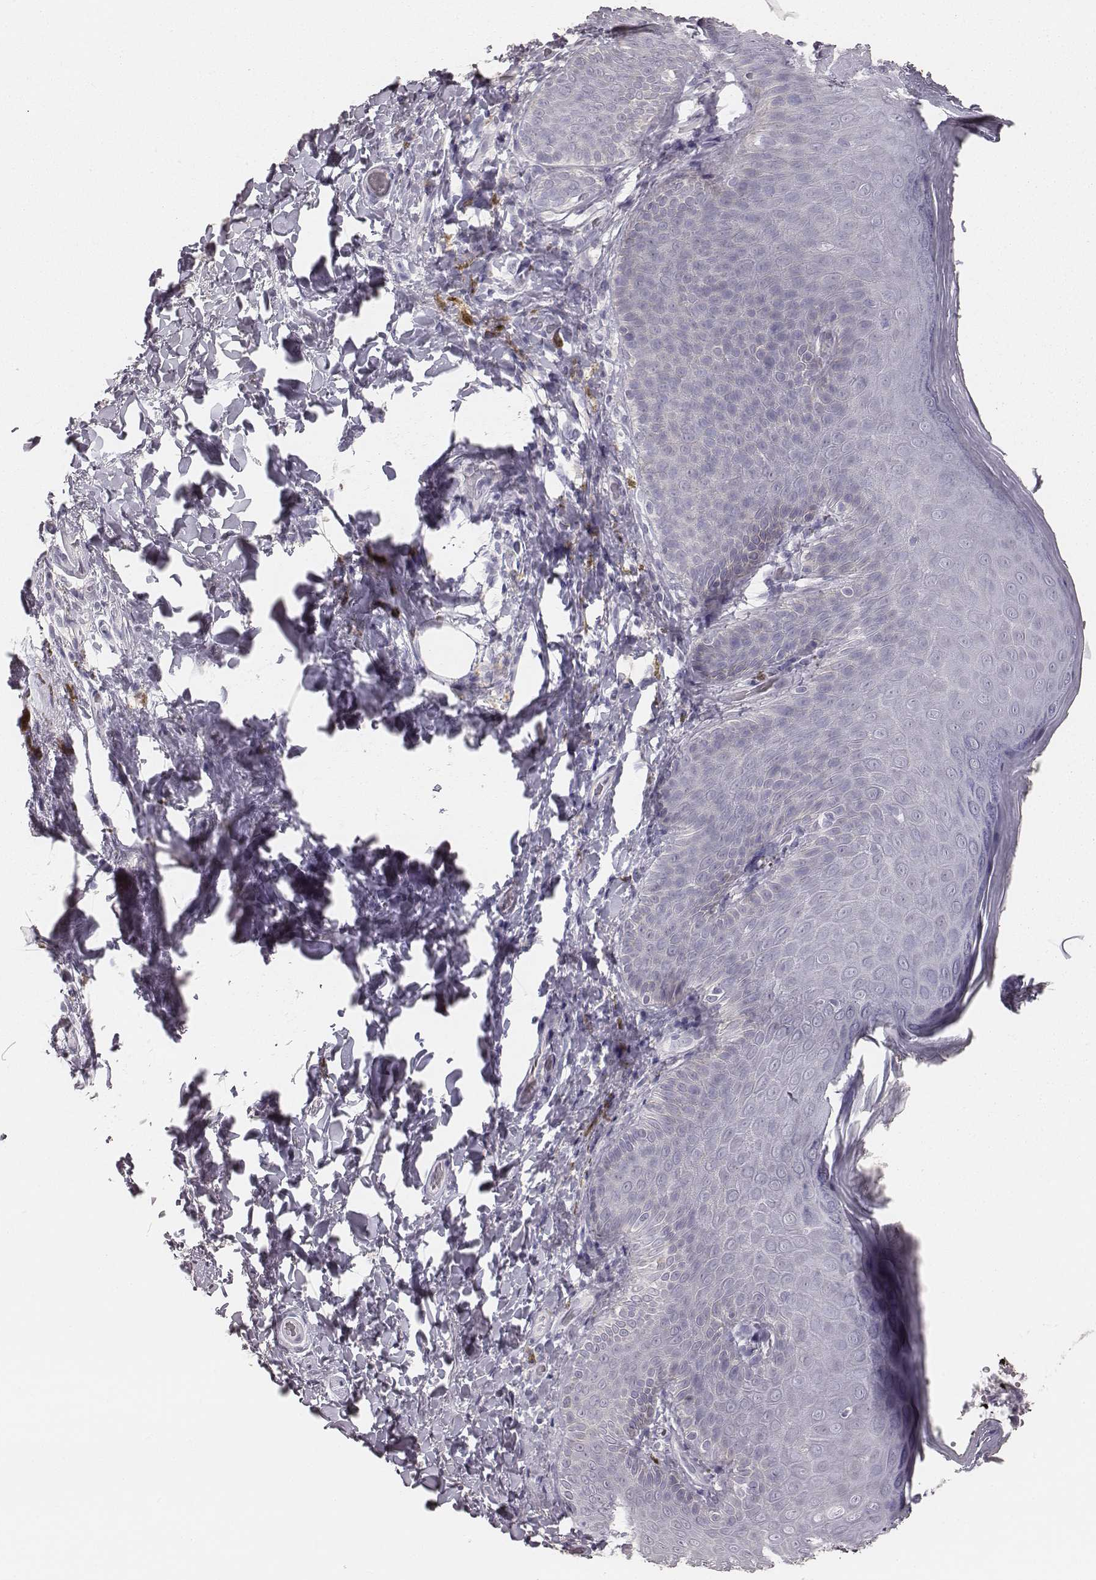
{"staining": {"intensity": "negative", "quantity": "none", "location": "none"}, "tissue": "skin", "cell_type": "Epidermal cells", "image_type": "normal", "snomed": [{"axis": "morphology", "description": "Normal tissue, NOS"}, {"axis": "topography", "description": "Anal"}], "caption": "A high-resolution histopathology image shows IHC staining of unremarkable skin, which displays no significant positivity in epidermal cells.", "gene": "MYH6", "patient": {"sex": "male", "age": 53}}